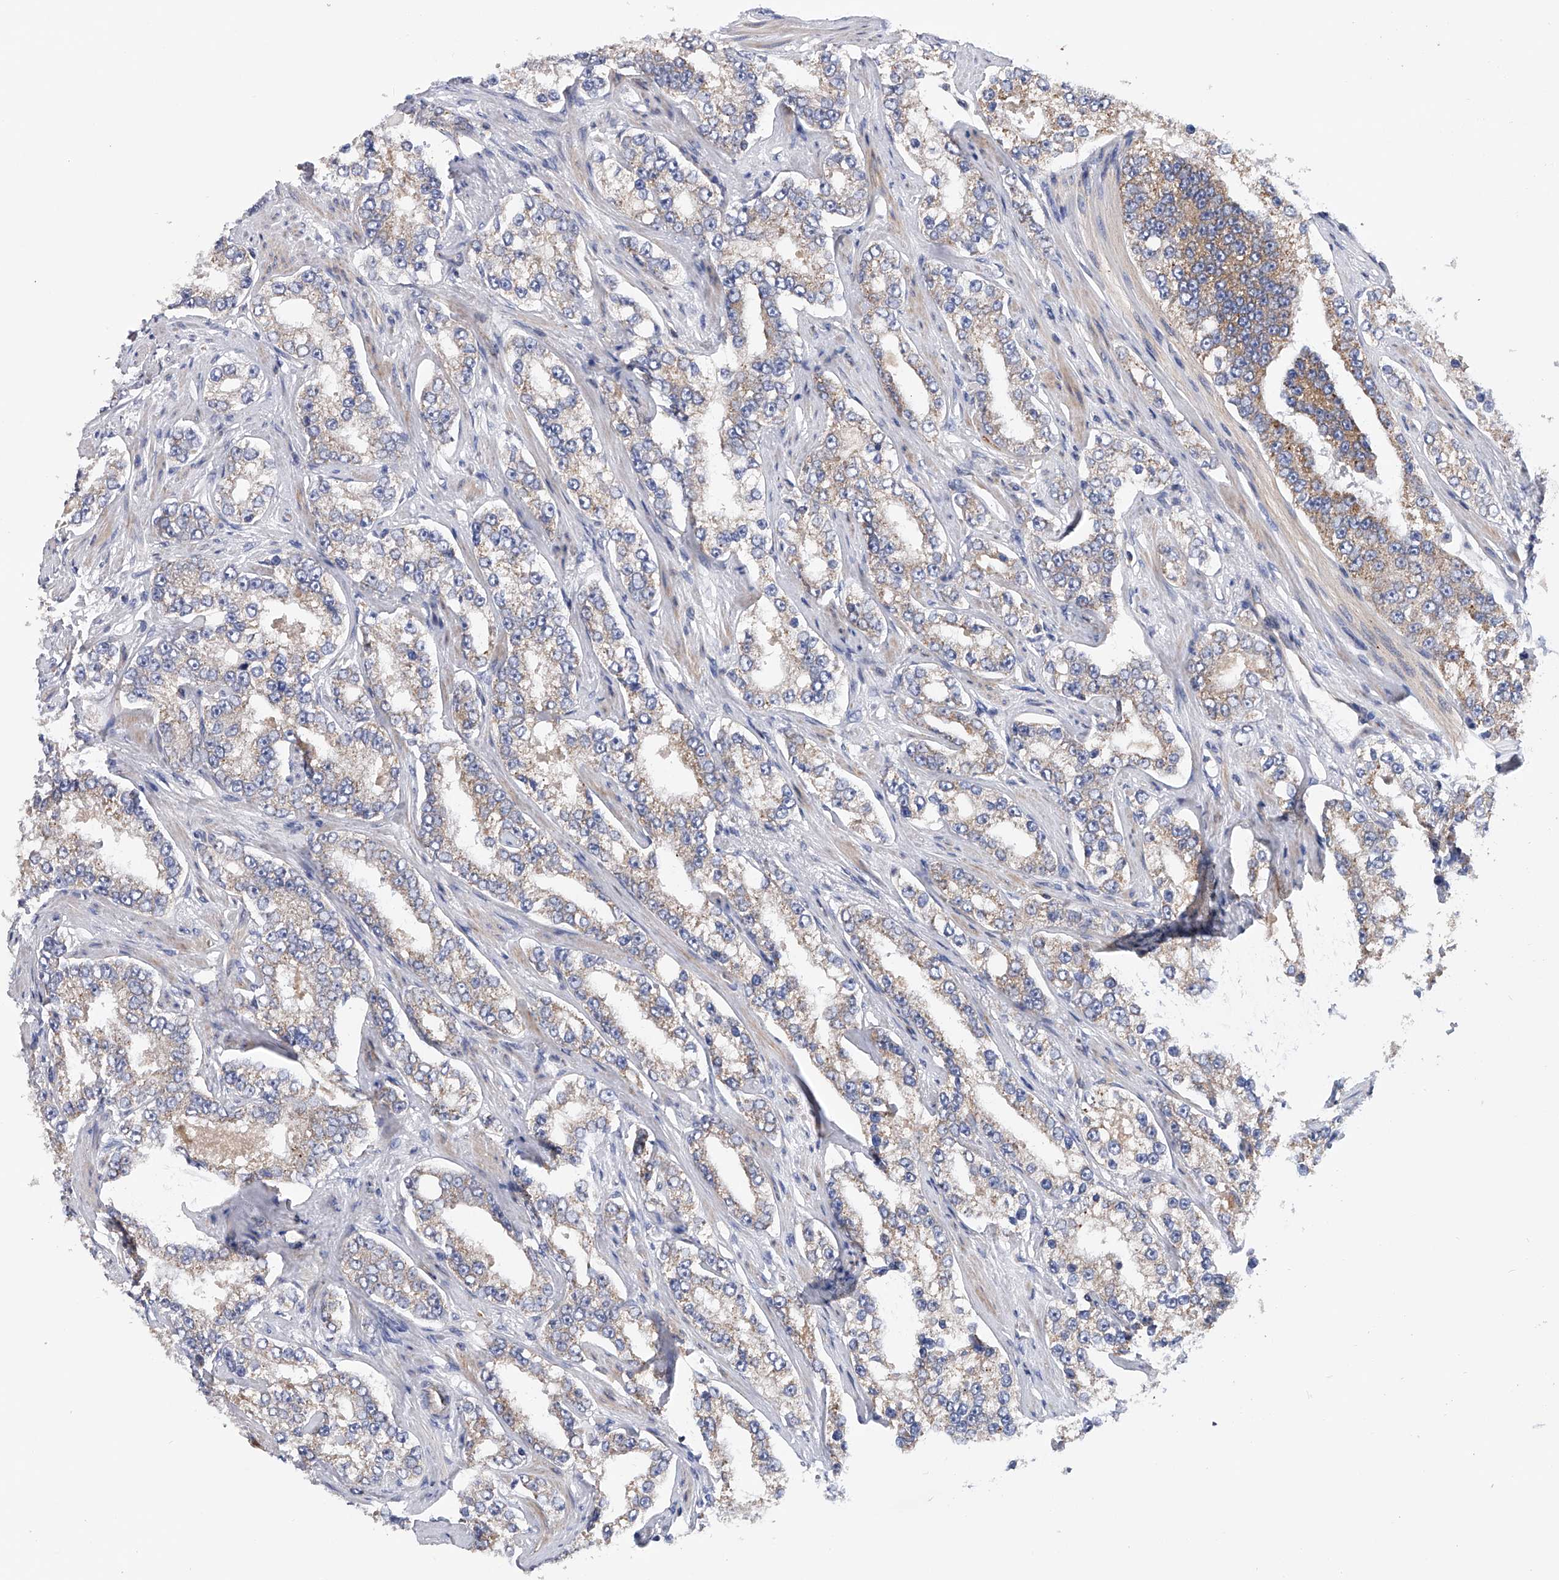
{"staining": {"intensity": "weak", "quantity": "25%-75%", "location": "cytoplasmic/membranous"}, "tissue": "prostate cancer", "cell_type": "Tumor cells", "image_type": "cancer", "snomed": [{"axis": "morphology", "description": "Normal tissue, NOS"}, {"axis": "morphology", "description": "Adenocarcinoma, High grade"}, {"axis": "topography", "description": "Prostate"}], "caption": "The histopathology image demonstrates a brown stain indicating the presence of a protein in the cytoplasmic/membranous of tumor cells in prostate adenocarcinoma (high-grade).", "gene": "MLYCD", "patient": {"sex": "male", "age": 83}}